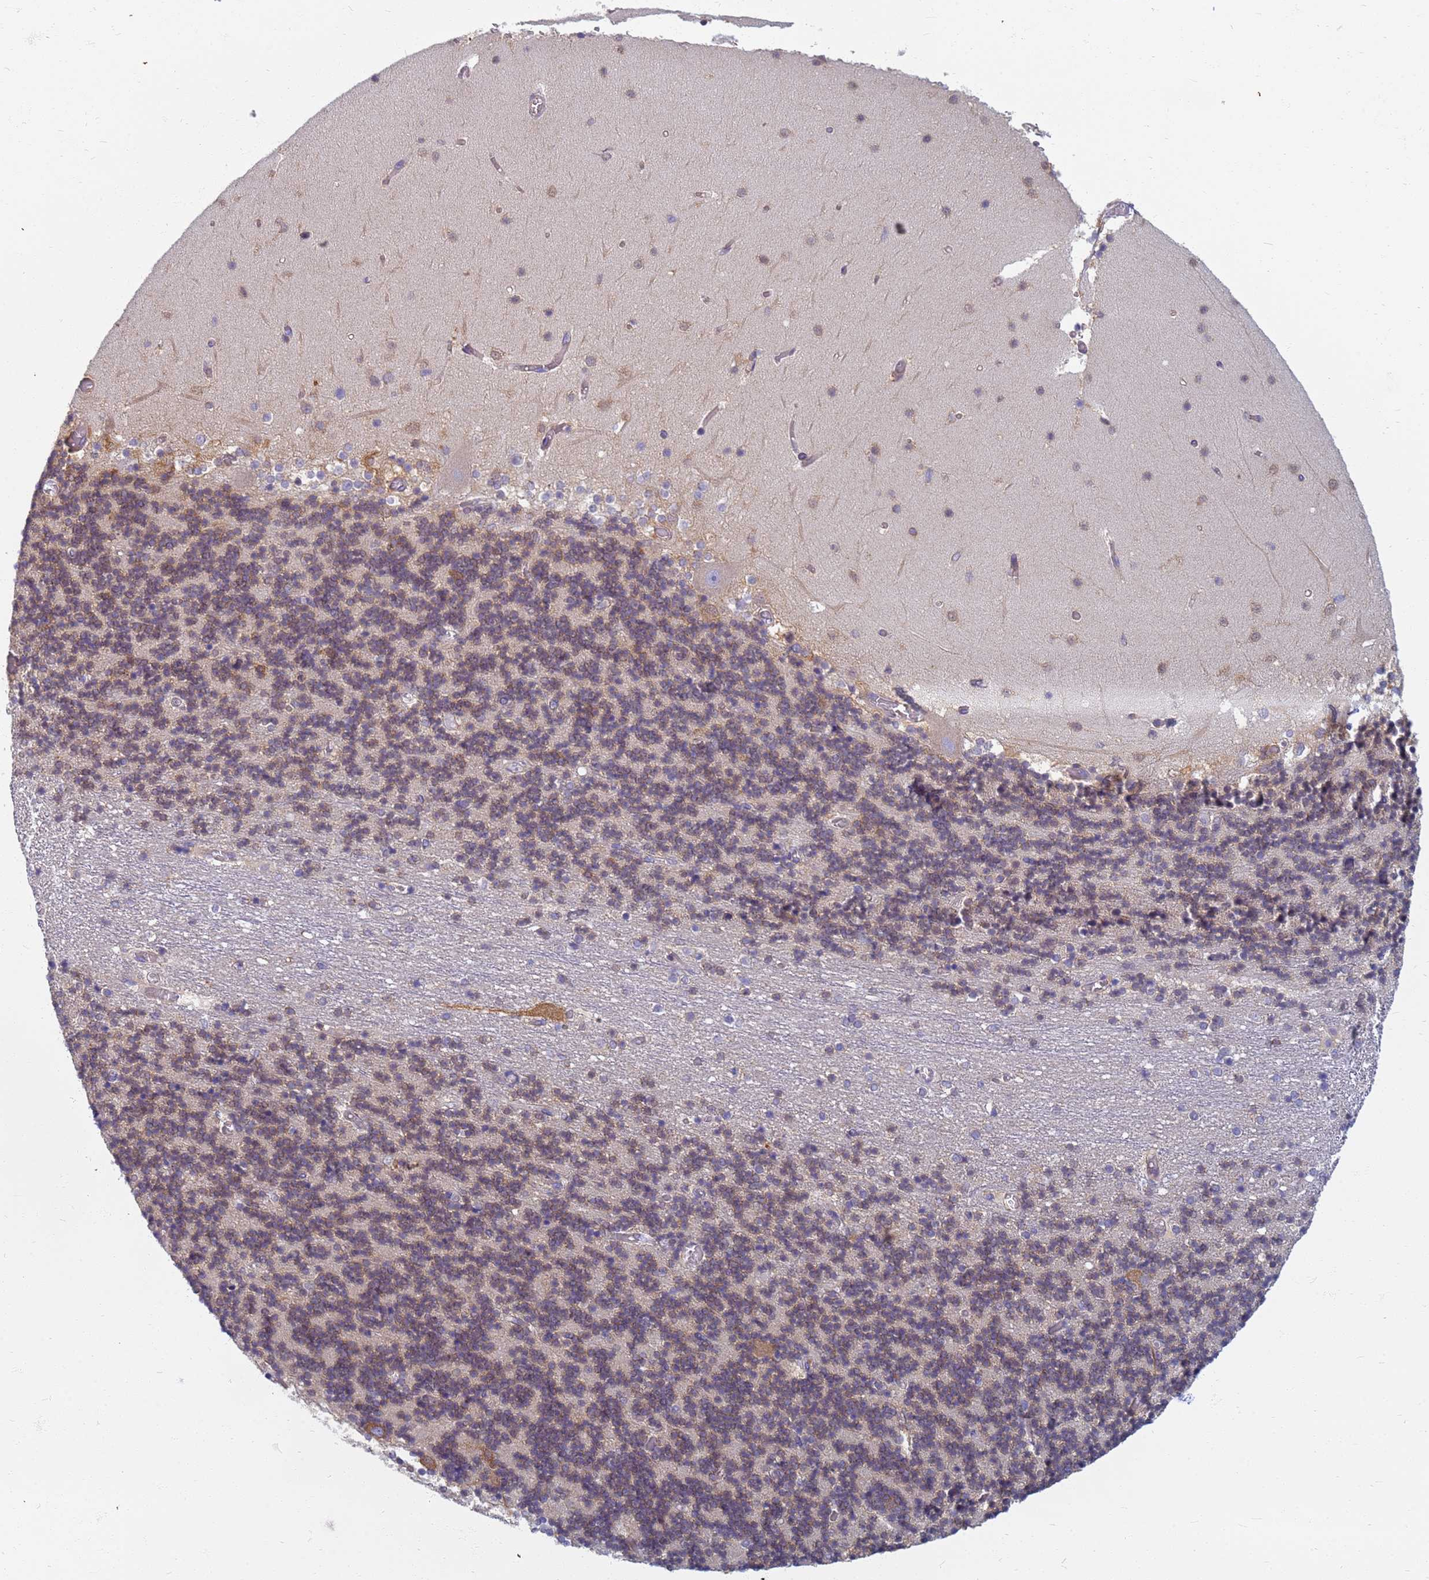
{"staining": {"intensity": "weak", "quantity": "25%-75%", "location": "cytoplasmic/membranous"}, "tissue": "cerebellum", "cell_type": "Cells in granular layer", "image_type": "normal", "snomed": [{"axis": "morphology", "description": "Normal tissue, NOS"}, {"axis": "topography", "description": "Cerebellum"}], "caption": "Immunohistochemistry (IHC) (DAB) staining of normal cerebellum demonstrates weak cytoplasmic/membranous protein positivity in about 25%-75% of cells in granular layer.", "gene": "EEA1", "patient": {"sex": "female", "age": 28}}